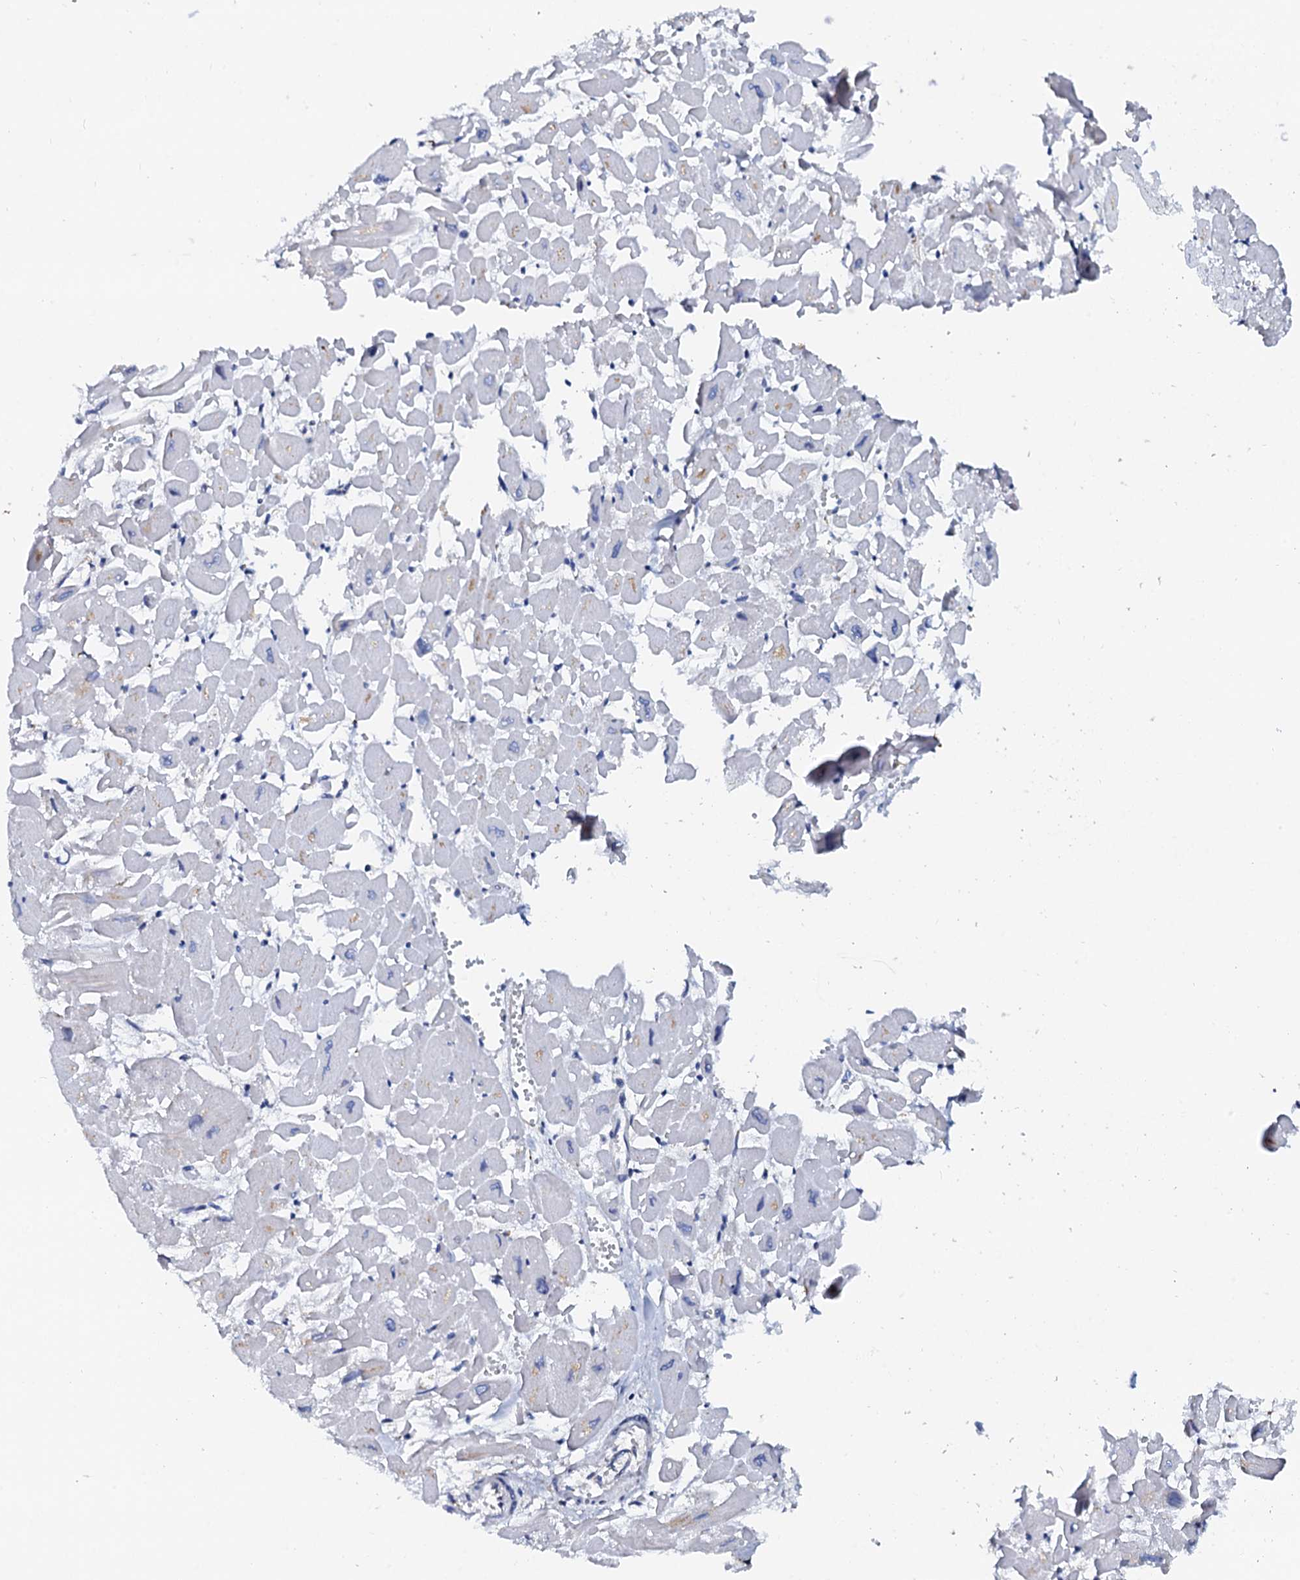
{"staining": {"intensity": "negative", "quantity": "none", "location": "none"}, "tissue": "heart muscle", "cell_type": "Cardiomyocytes", "image_type": "normal", "snomed": [{"axis": "morphology", "description": "Normal tissue, NOS"}, {"axis": "topography", "description": "Heart"}], "caption": "Immunohistochemical staining of unremarkable heart muscle demonstrates no significant positivity in cardiomyocytes.", "gene": "AKAP3", "patient": {"sex": "male", "age": 54}}